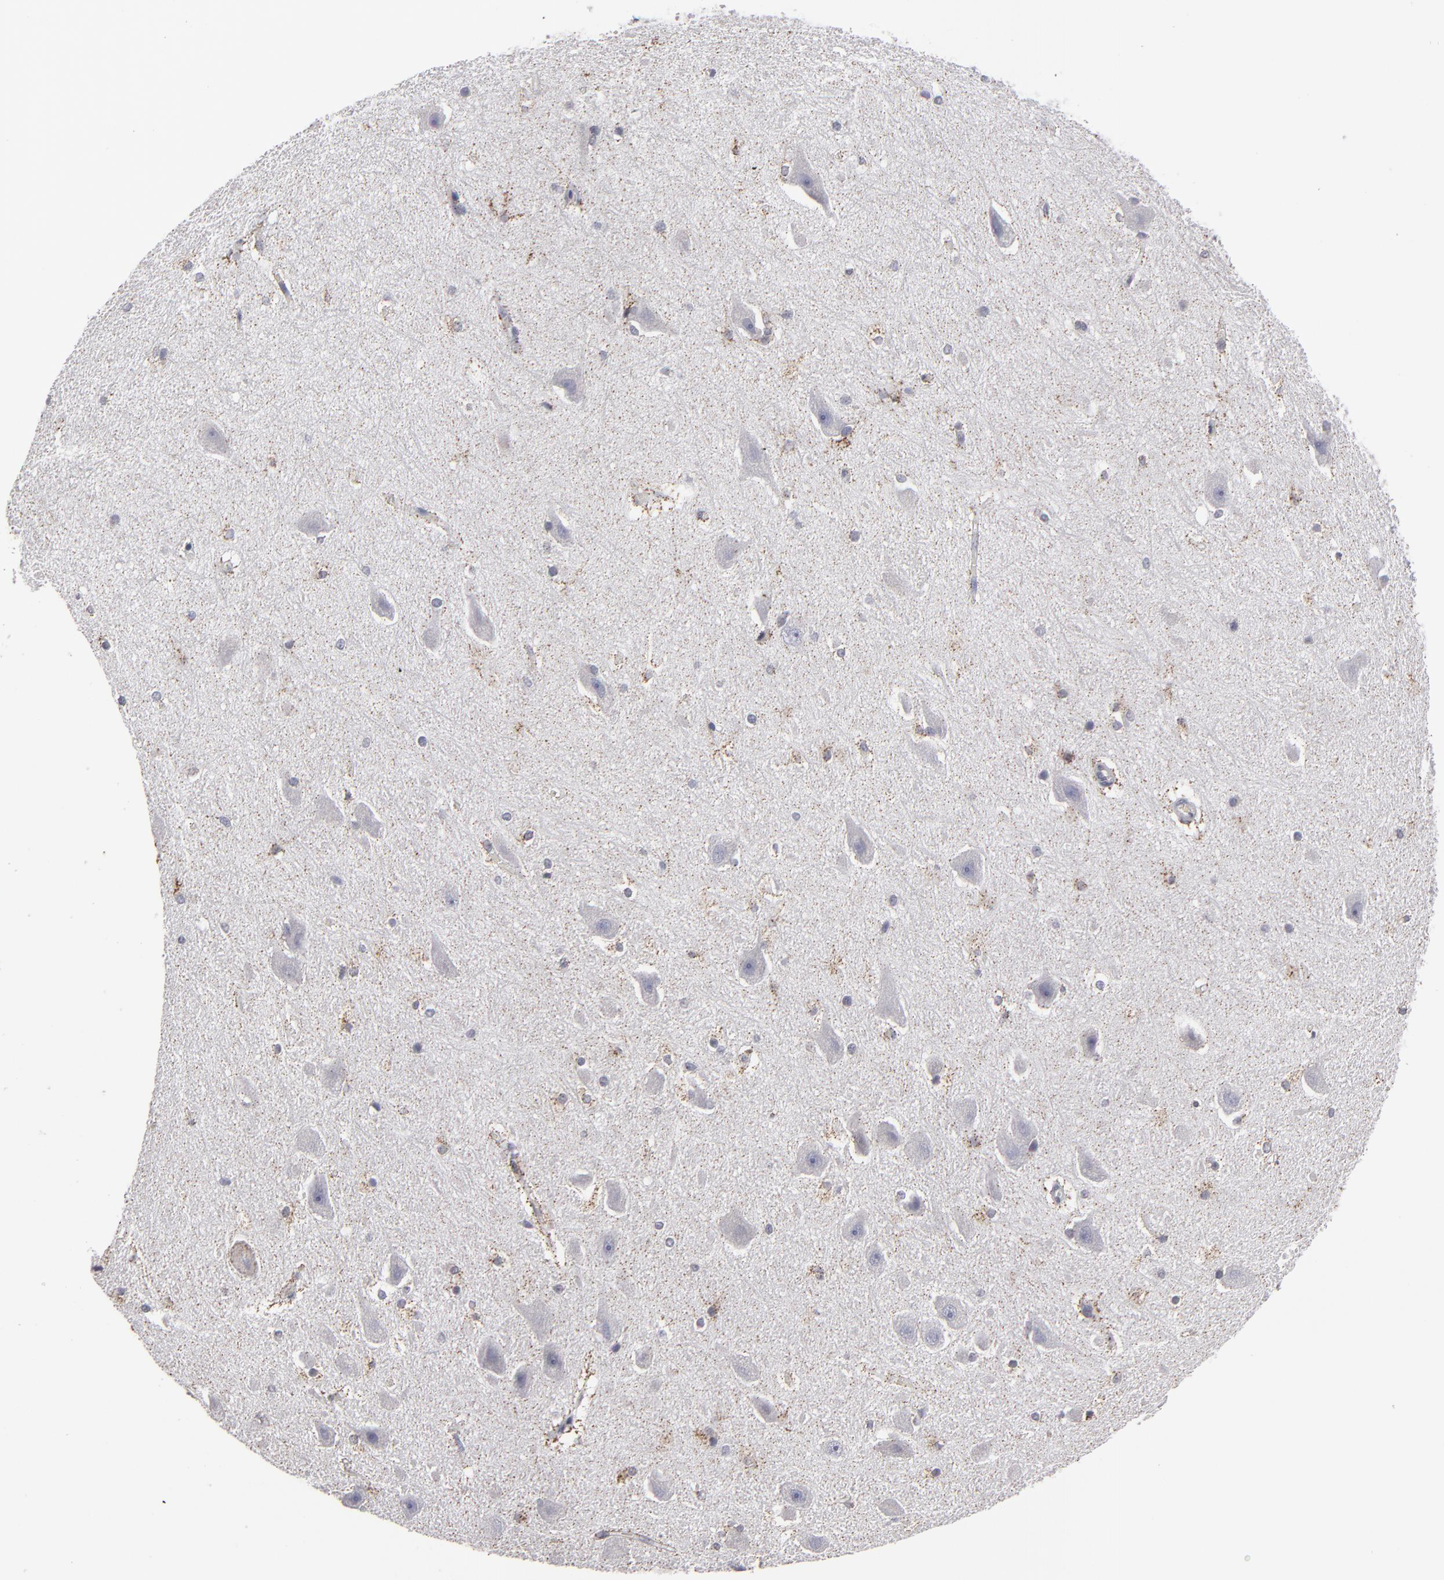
{"staining": {"intensity": "moderate", "quantity": "<25%", "location": "cytoplasmic/membranous"}, "tissue": "hippocampus", "cell_type": "Glial cells", "image_type": "normal", "snomed": [{"axis": "morphology", "description": "Normal tissue, NOS"}, {"axis": "topography", "description": "Hippocampus"}], "caption": "An immunohistochemistry histopathology image of normal tissue is shown. Protein staining in brown labels moderate cytoplasmic/membranous positivity in hippocampus within glial cells.", "gene": "ODF2", "patient": {"sex": "female", "age": 19}}